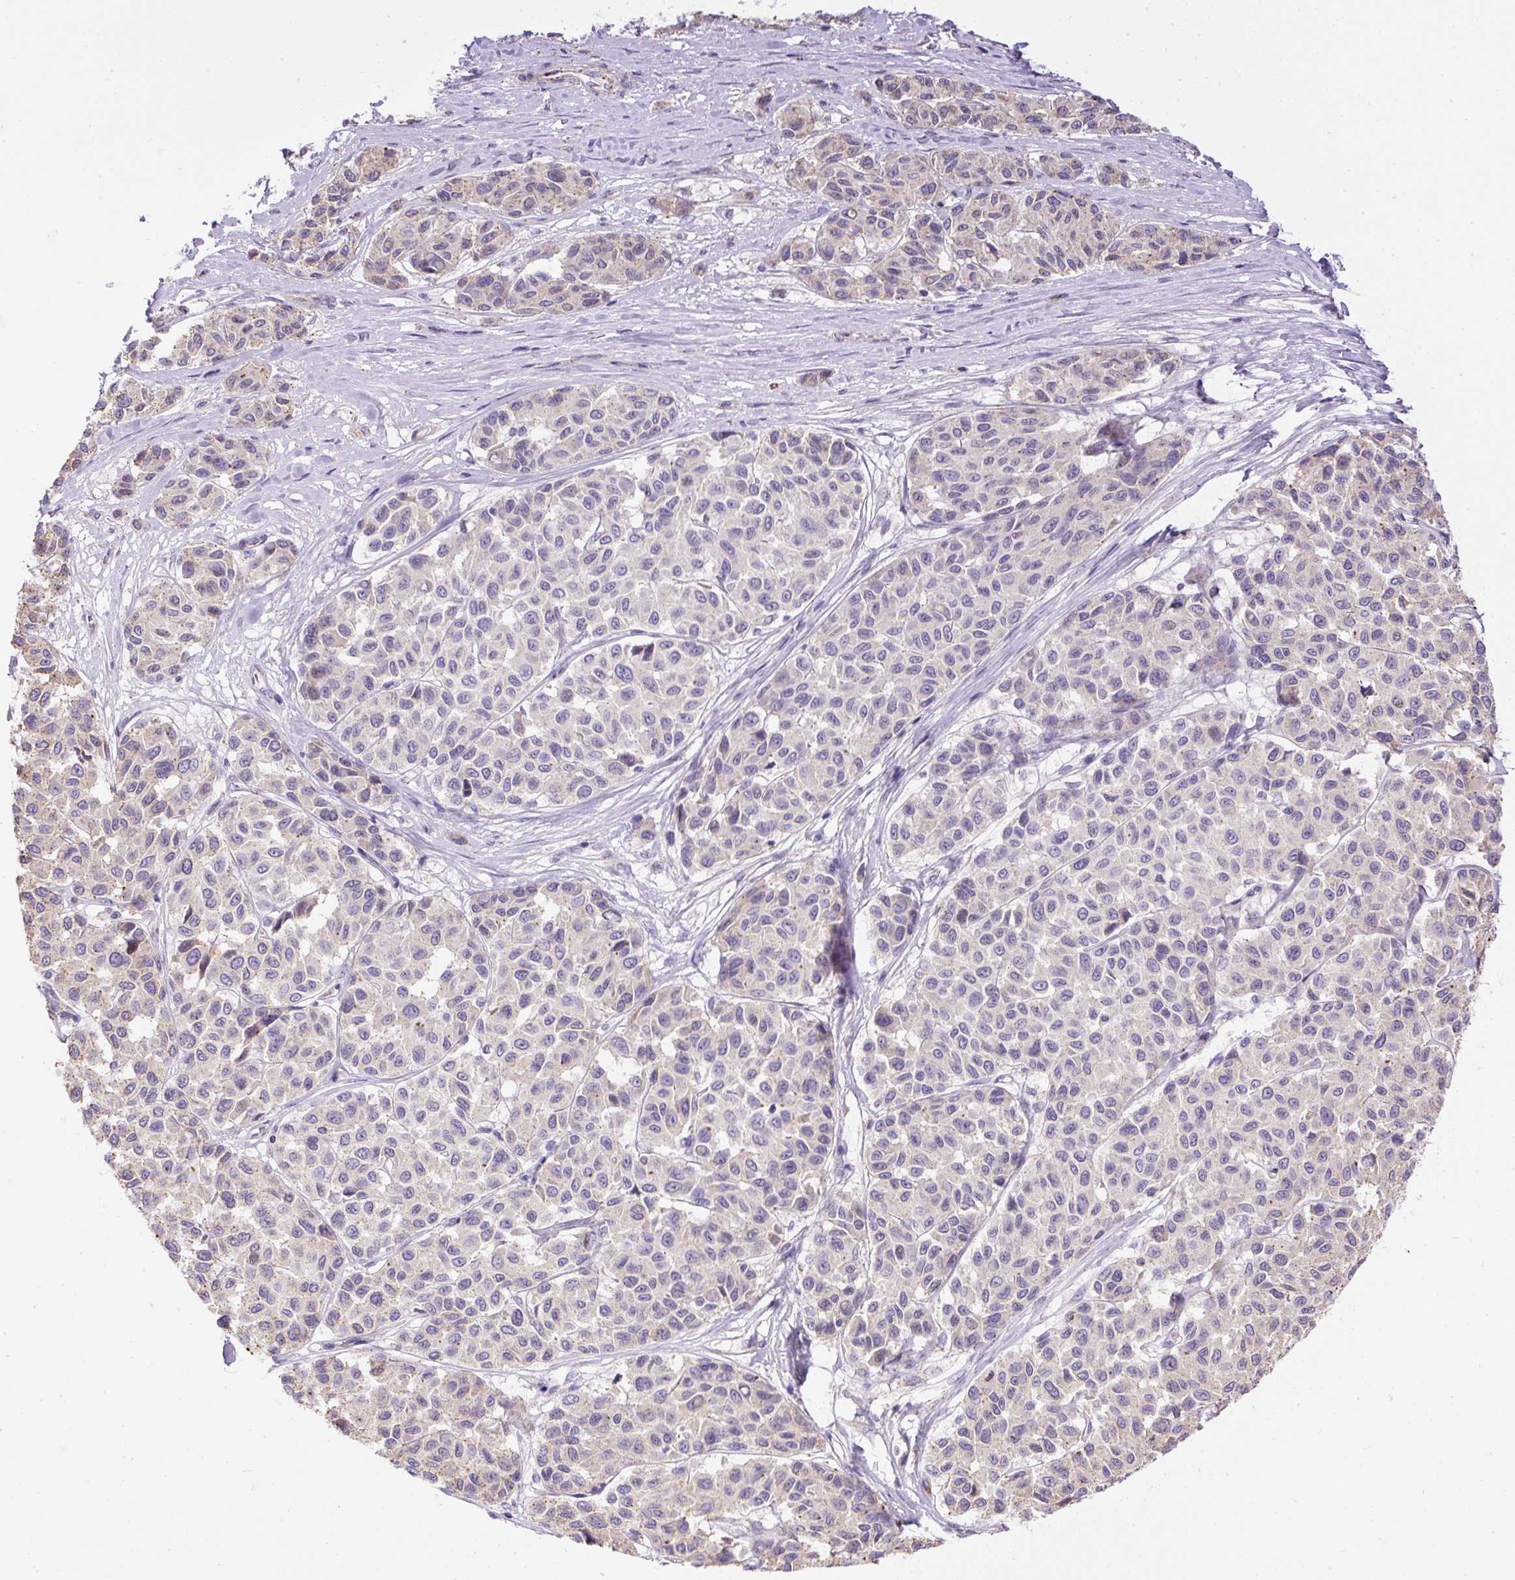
{"staining": {"intensity": "negative", "quantity": "none", "location": "none"}, "tissue": "melanoma", "cell_type": "Tumor cells", "image_type": "cancer", "snomed": [{"axis": "morphology", "description": "Malignant melanoma, NOS"}, {"axis": "topography", "description": "Skin"}], "caption": "A micrograph of human melanoma is negative for staining in tumor cells. Brightfield microscopy of immunohistochemistry (IHC) stained with DAB (3,3'-diaminobenzidine) (brown) and hematoxylin (blue), captured at high magnification.", "gene": "CFAP47", "patient": {"sex": "female", "age": 66}}